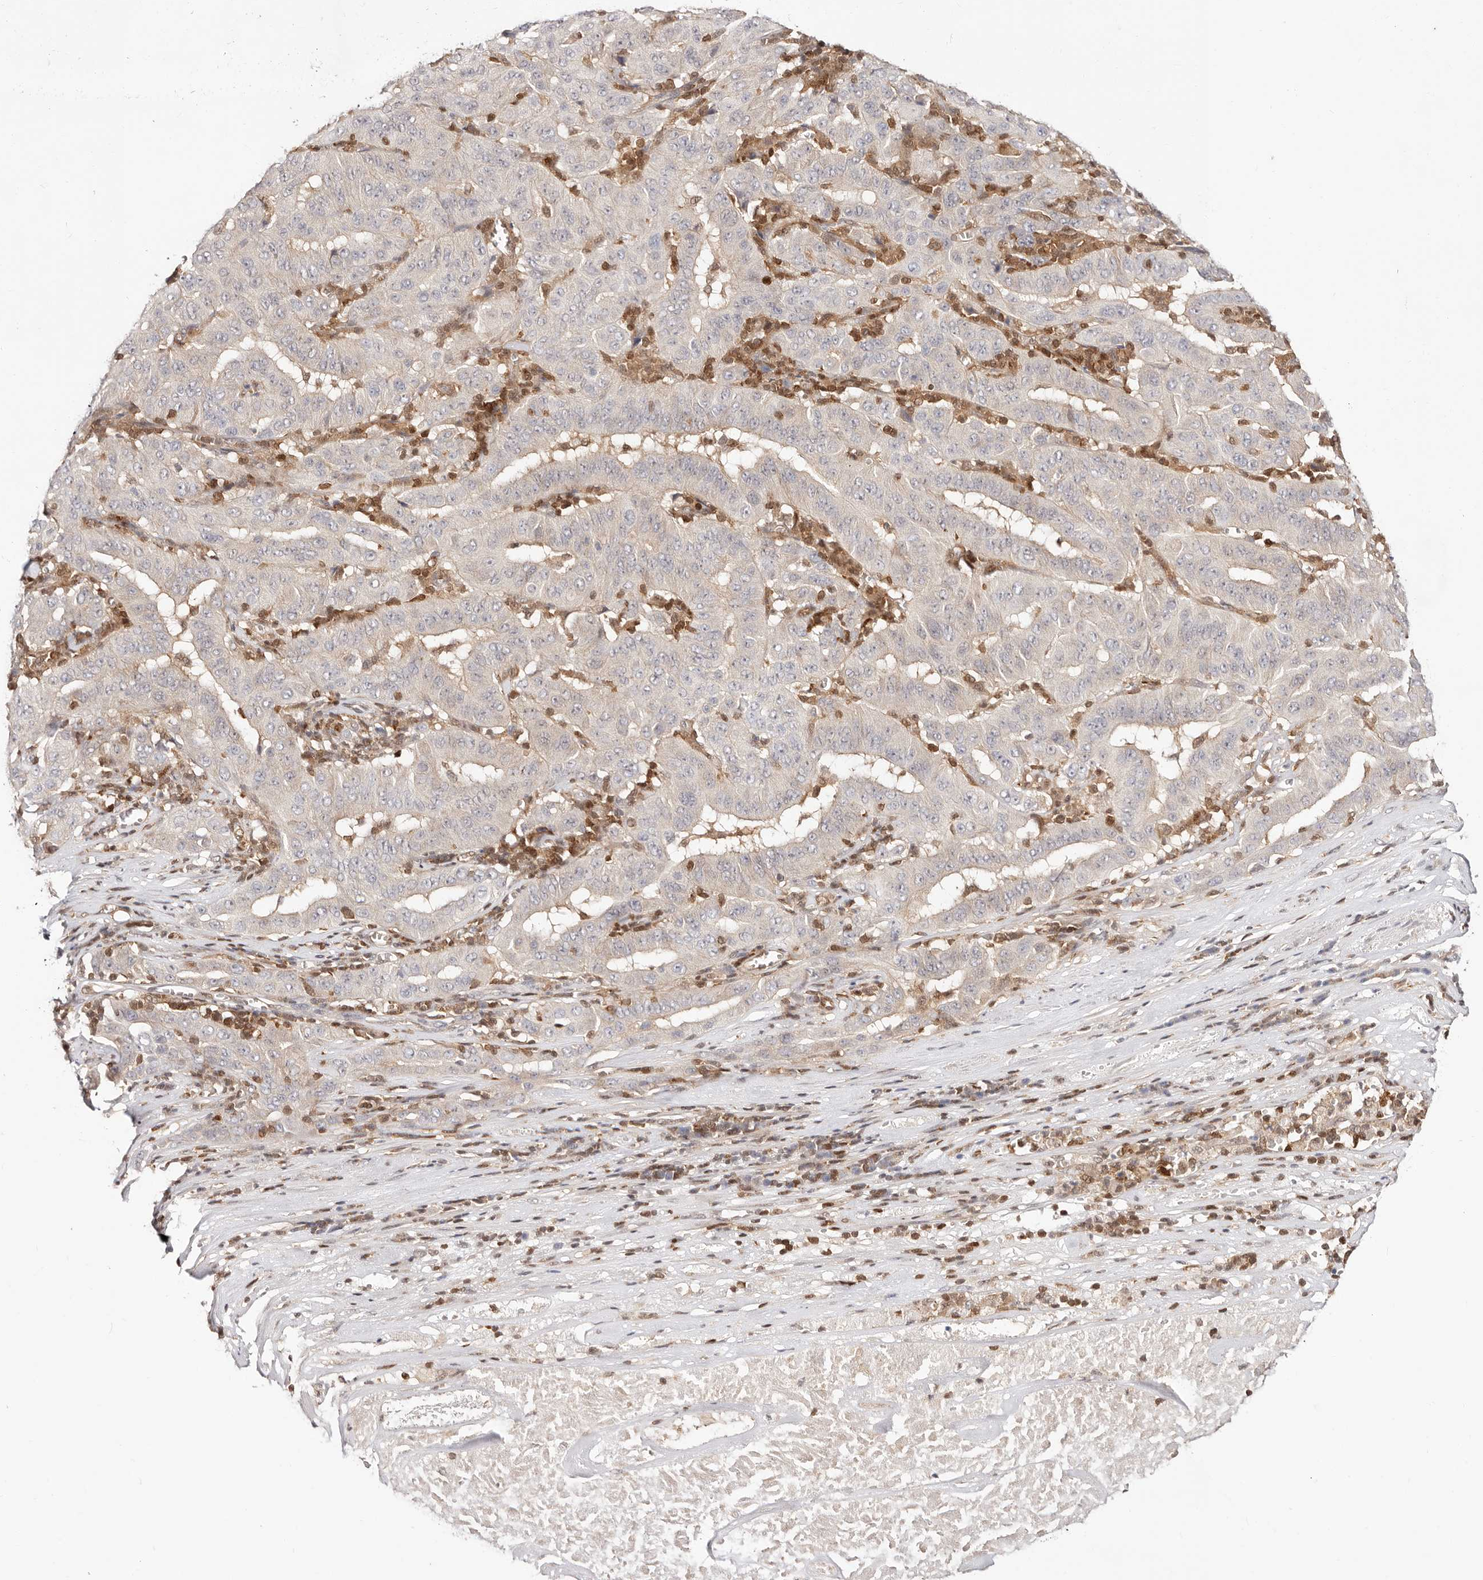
{"staining": {"intensity": "weak", "quantity": "<25%", "location": "cytoplasmic/membranous"}, "tissue": "pancreatic cancer", "cell_type": "Tumor cells", "image_type": "cancer", "snomed": [{"axis": "morphology", "description": "Adenocarcinoma, NOS"}, {"axis": "topography", "description": "Pancreas"}], "caption": "High power microscopy micrograph of an IHC micrograph of pancreatic cancer, revealing no significant positivity in tumor cells. (Stains: DAB immunohistochemistry (IHC) with hematoxylin counter stain, Microscopy: brightfield microscopy at high magnification).", "gene": "STAT5A", "patient": {"sex": "male", "age": 63}}